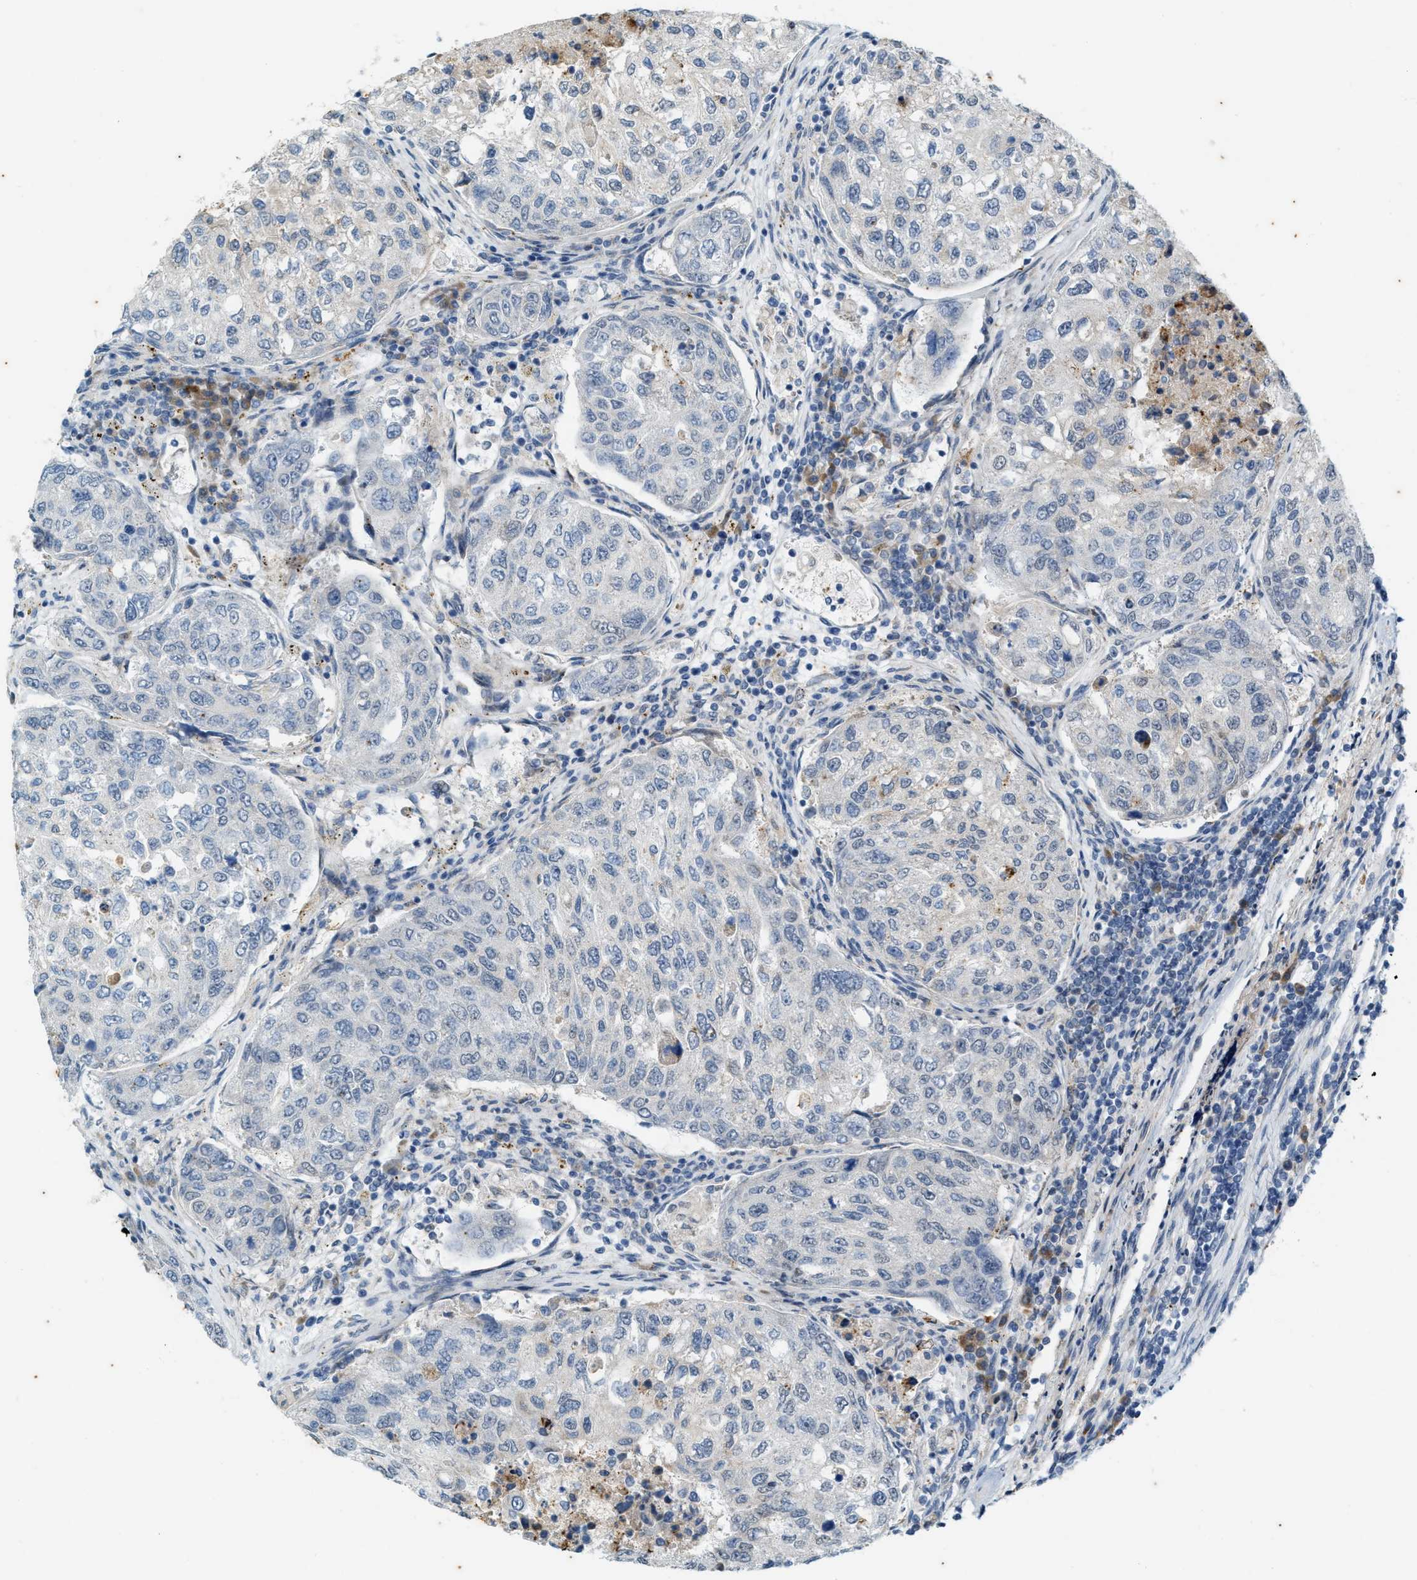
{"staining": {"intensity": "negative", "quantity": "none", "location": "none"}, "tissue": "urothelial cancer", "cell_type": "Tumor cells", "image_type": "cancer", "snomed": [{"axis": "morphology", "description": "Urothelial carcinoma, High grade"}, {"axis": "topography", "description": "Lymph node"}, {"axis": "topography", "description": "Urinary bladder"}], "caption": "This is an IHC image of urothelial cancer. There is no positivity in tumor cells.", "gene": "CHPF2", "patient": {"sex": "male", "age": 51}}